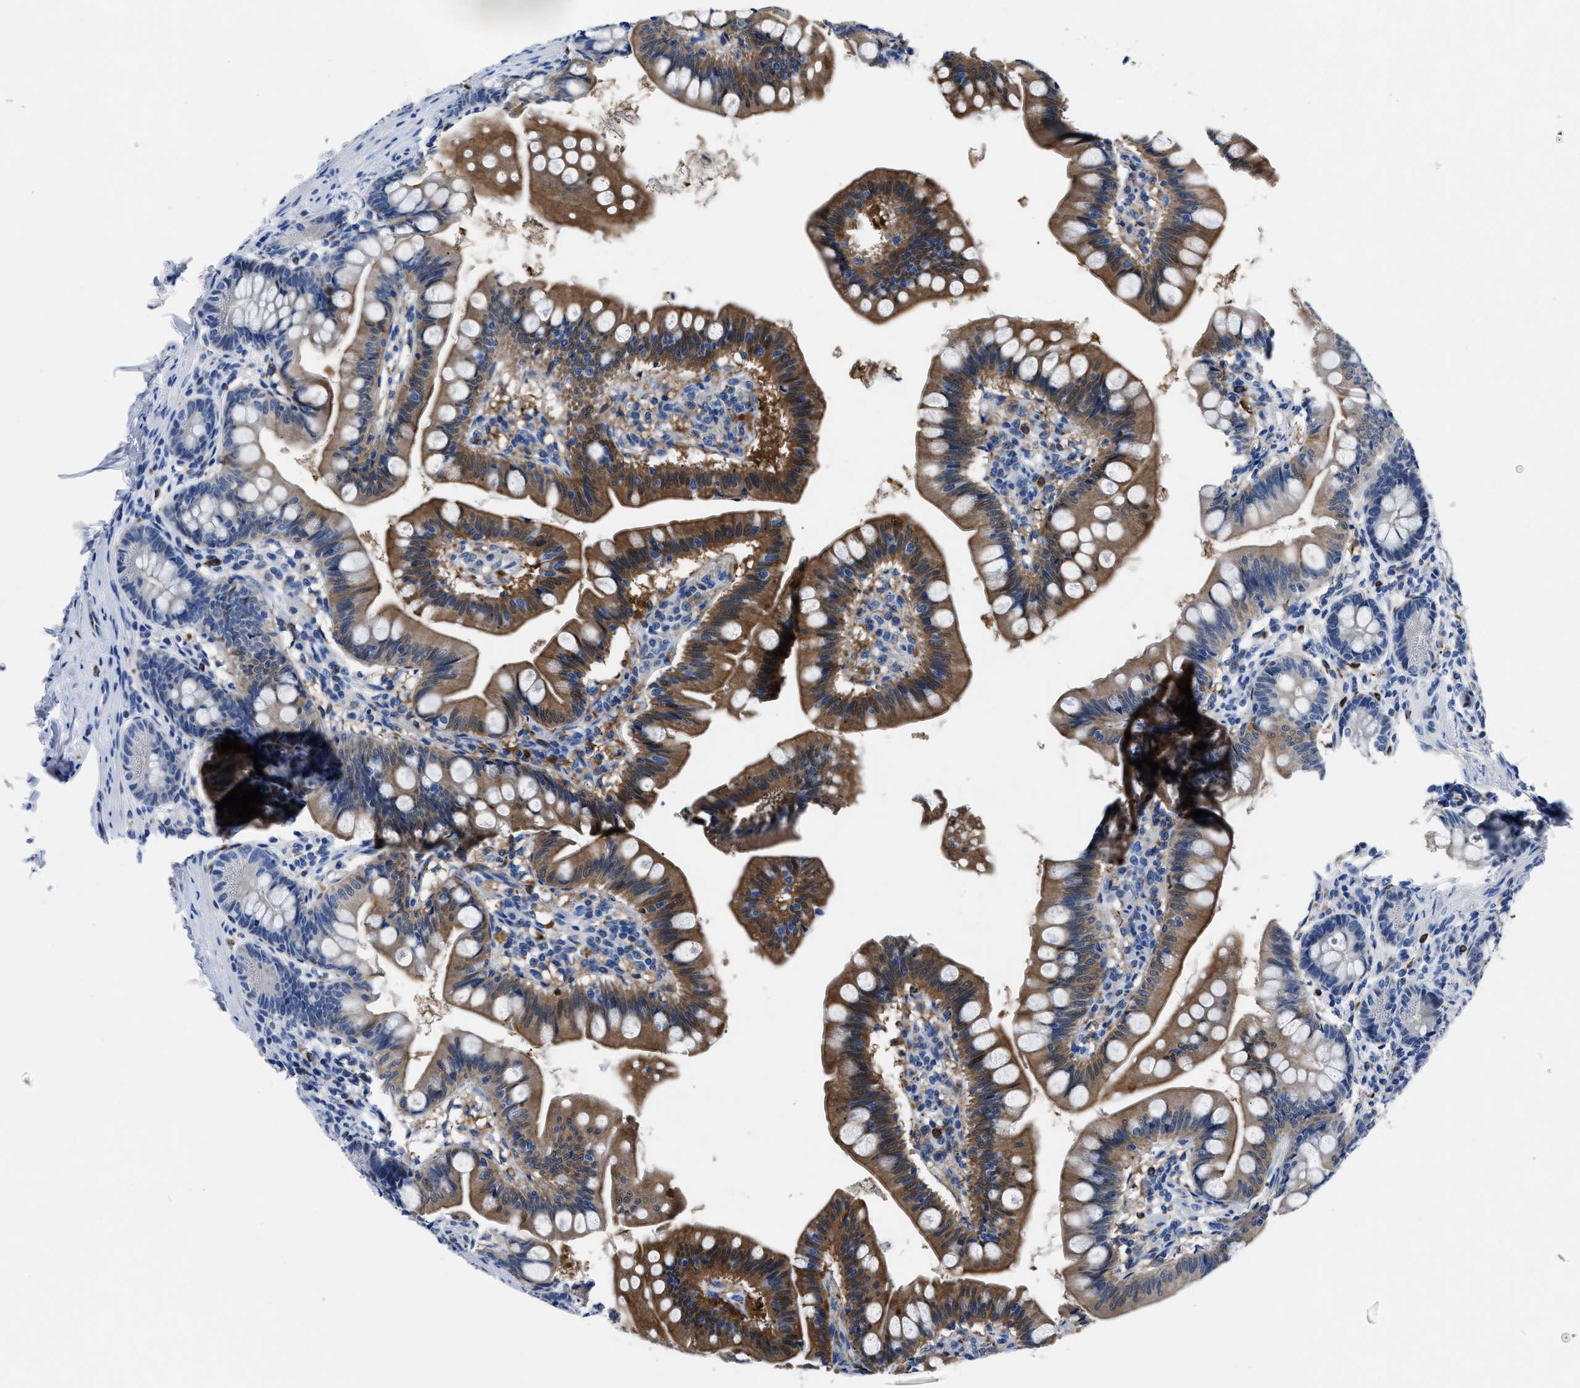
{"staining": {"intensity": "moderate", "quantity": ">75%", "location": "cytoplasmic/membranous,nuclear"}, "tissue": "small intestine", "cell_type": "Glandular cells", "image_type": "normal", "snomed": [{"axis": "morphology", "description": "Normal tissue, NOS"}, {"axis": "topography", "description": "Small intestine"}], "caption": "This micrograph exhibits normal small intestine stained with immunohistochemistry to label a protein in brown. The cytoplasmic/membranous,nuclear of glandular cells show moderate positivity for the protein. Nuclei are counter-stained blue.", "gene": "OR10G3", "patient": {"sex": "male", "age": 7}}